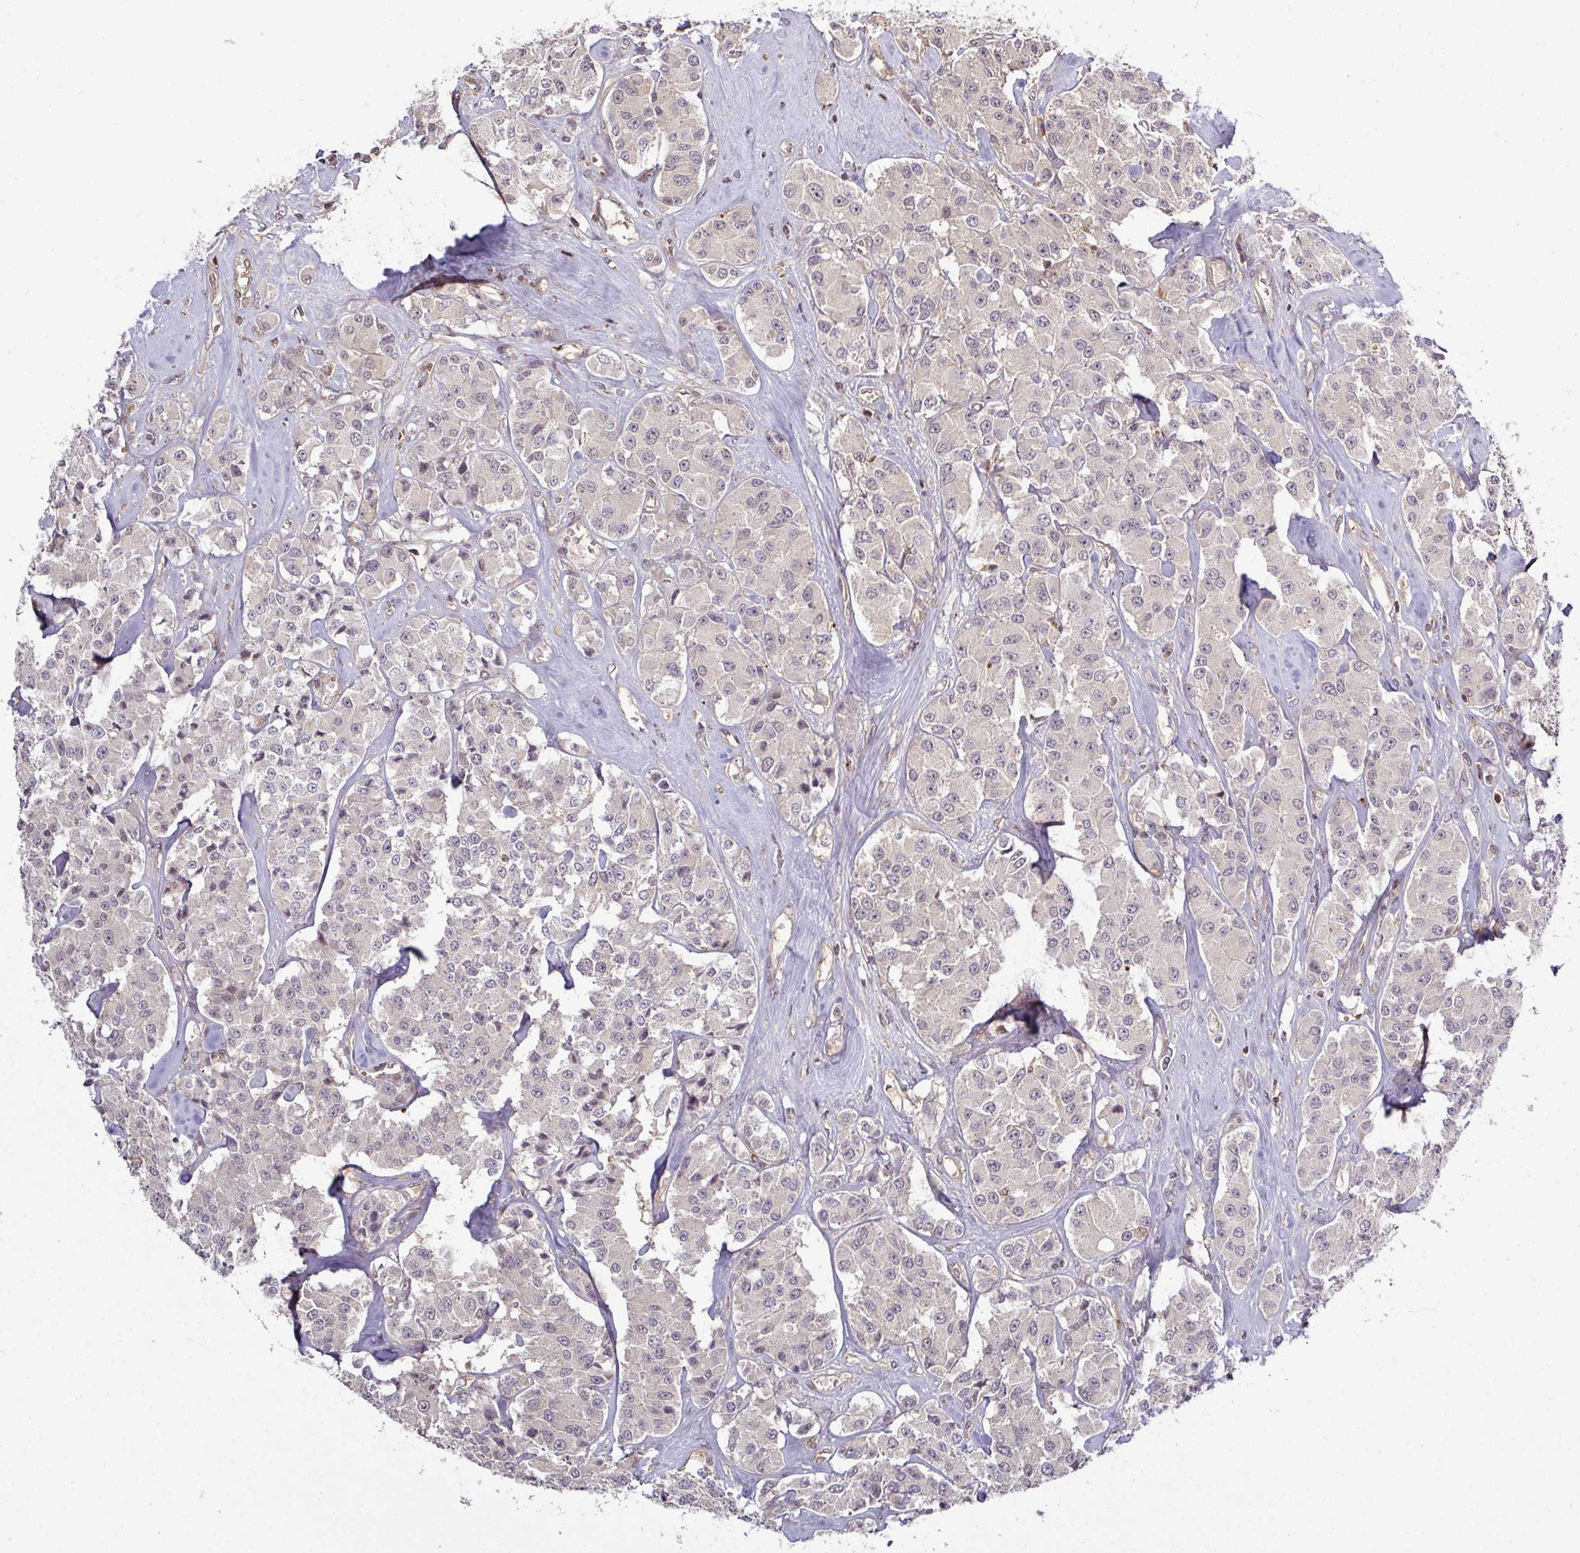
{"staining": {"intensity": "negative", "quantity": "none", "location": "none"}, "tissue": "carcinoid", "cell_type": "Tumor cells", "image_type": "cancer", "snomed": [{"axis": "morphology", "description": "Carcinoid, malignant, NOS"}, {"axis": "topography", "description": "Pancreas"}], "caption": "Image shows no protein expression in tumor cells of carcinoid (malignant) tissue.", "gene": "TUSC3", "patient": {"sex": "male", "age": 41}}